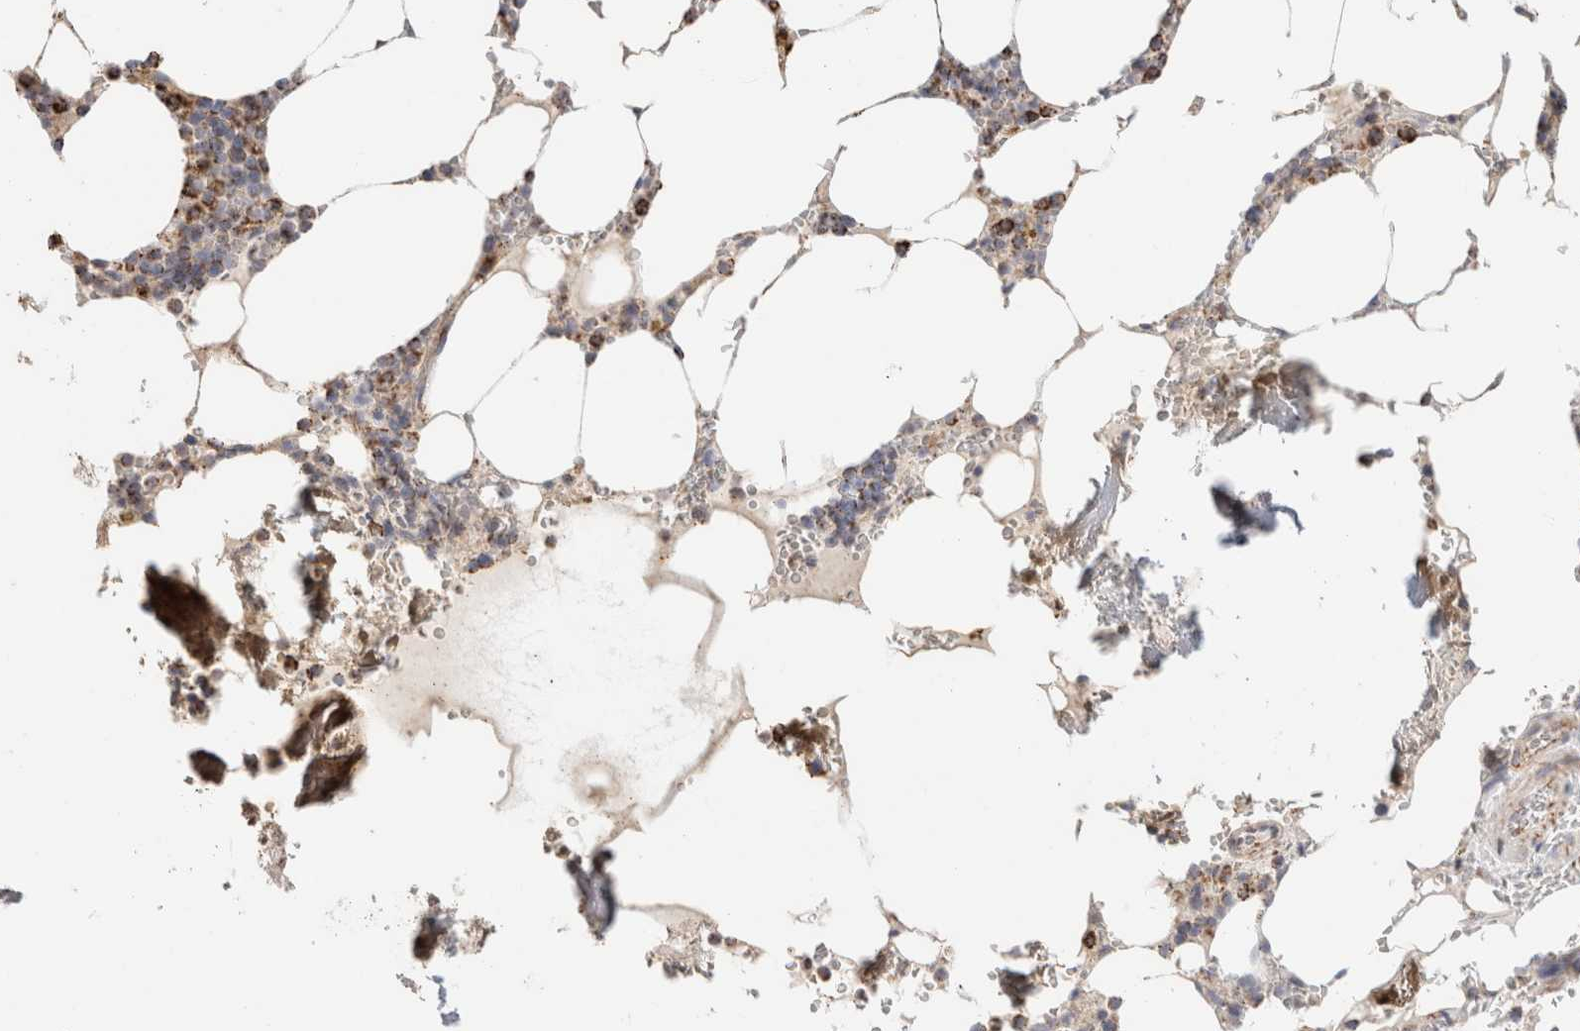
{"staining": {"intensity": "moderate", "quantity": "25%-75%", "location": "cytoplasmic/membranous"}, "tissue": "bone marrow", "cell_type": "Hematopoietic cells", "image_type": "normal", "snomed": [{"axis": "morphology", "description": "Normal tissue, NOS"}, {"axis": "topography", "description": "Bone marrow"}], "caption": "Moderate cytoplasmic/membranous expression is seen in about 25%-75% of hematopoietic cells in unremarkable bone marrow. Immunohistochemistry (ihc) stains the protein of interest in brown and the nuclei are stained blue.", "gene": "C1QBP", "patient": {"sex": "male", "age": 70}}